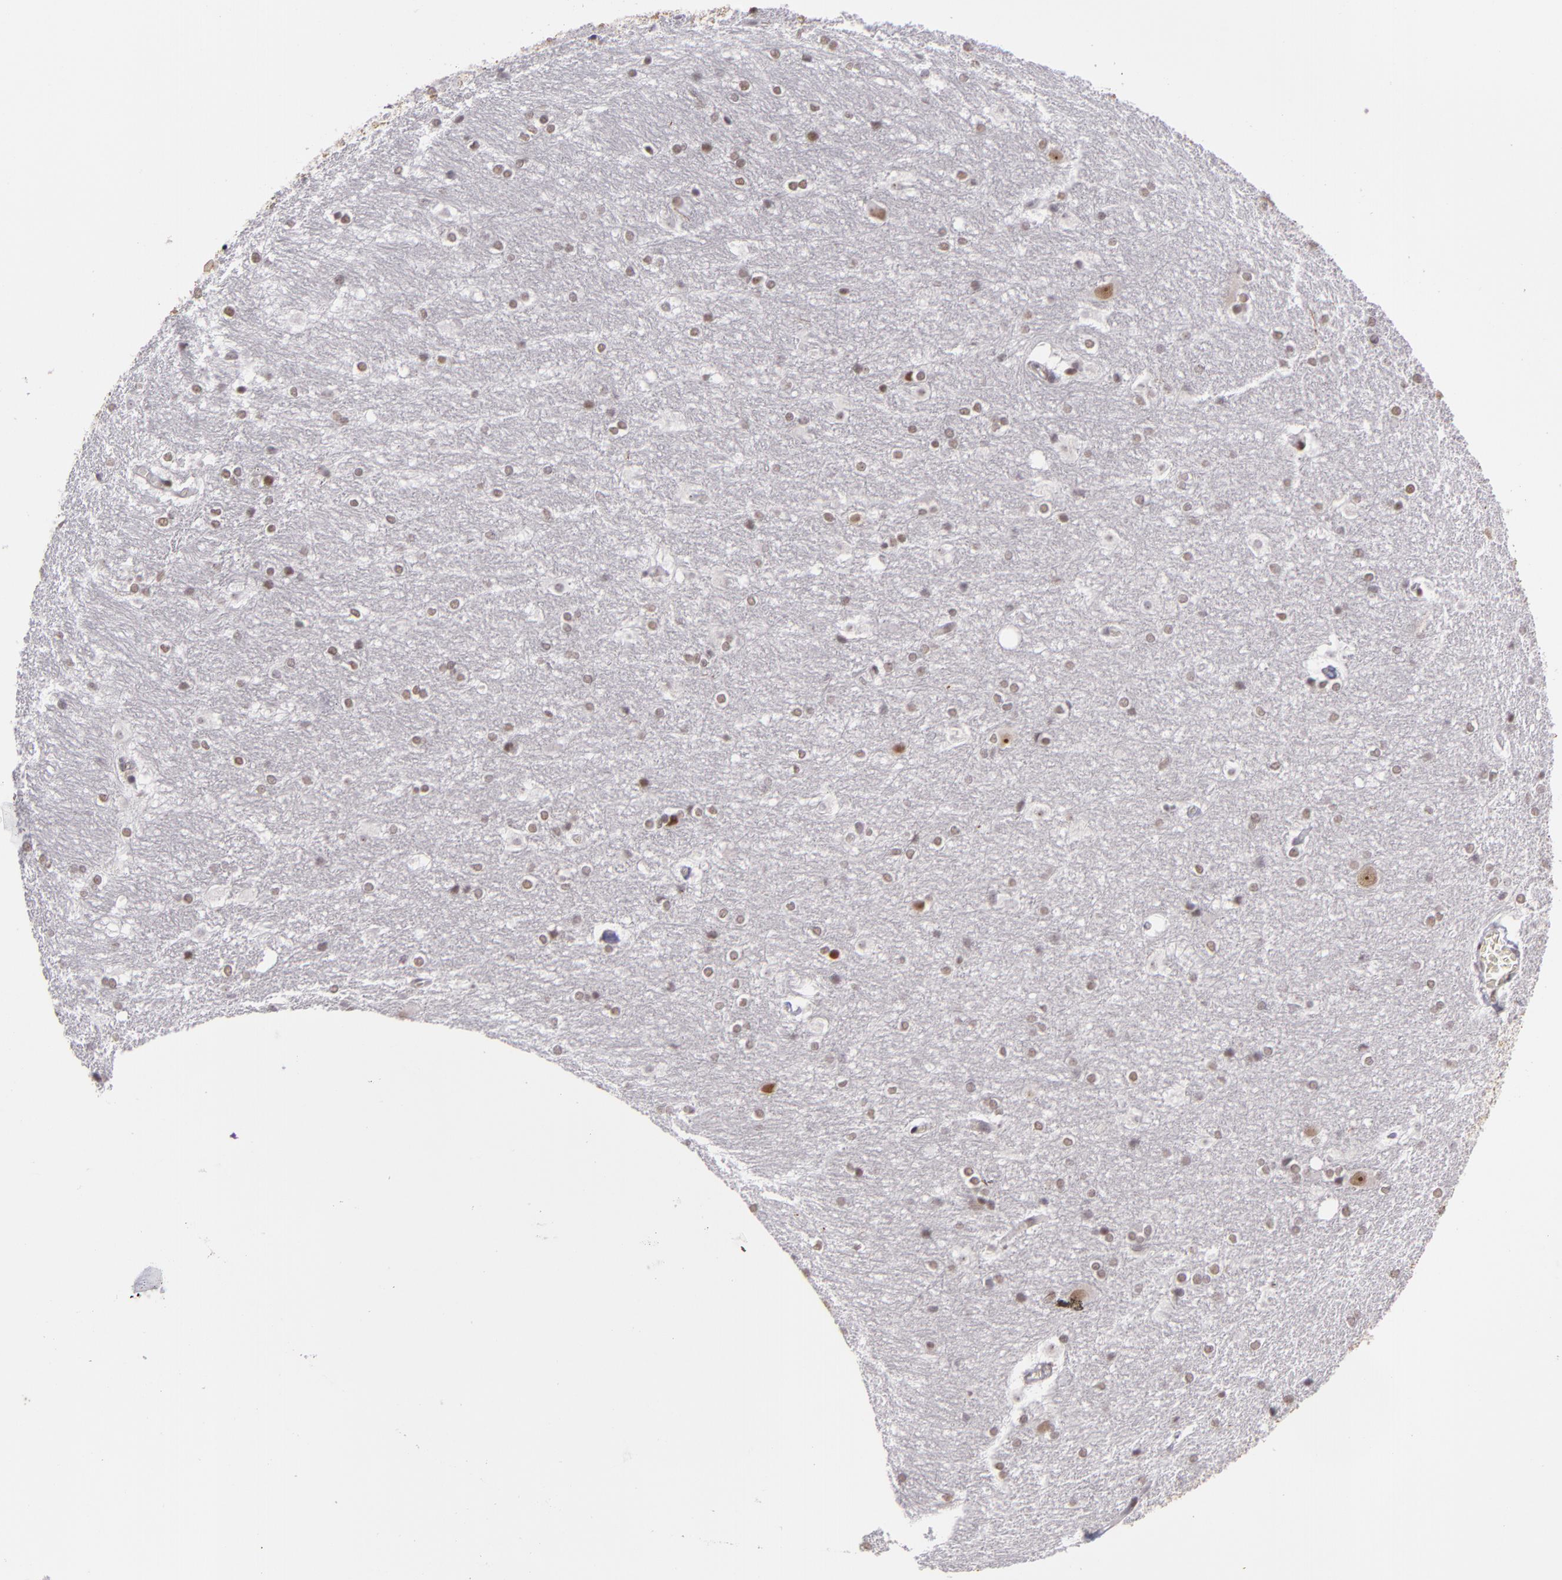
{"staining": {"intensity": "weak", "quantity": "<25%", "location": "nuclear"}, "tissue": "hippocampus", "cell_type": "Glial cells", "image_type": "normal", "snomed": [{"axis": "morphology", "description": "Normal tissue, NOS"}, {"axis": "topography", "description": "Hippocampus"}], "caption": "Glial cells are negative for protein expression in benign human hippocampus. Nuclei are stained in blue.", "gene": "RRP7A", "patient": {"sex": "female", "age": 19}}